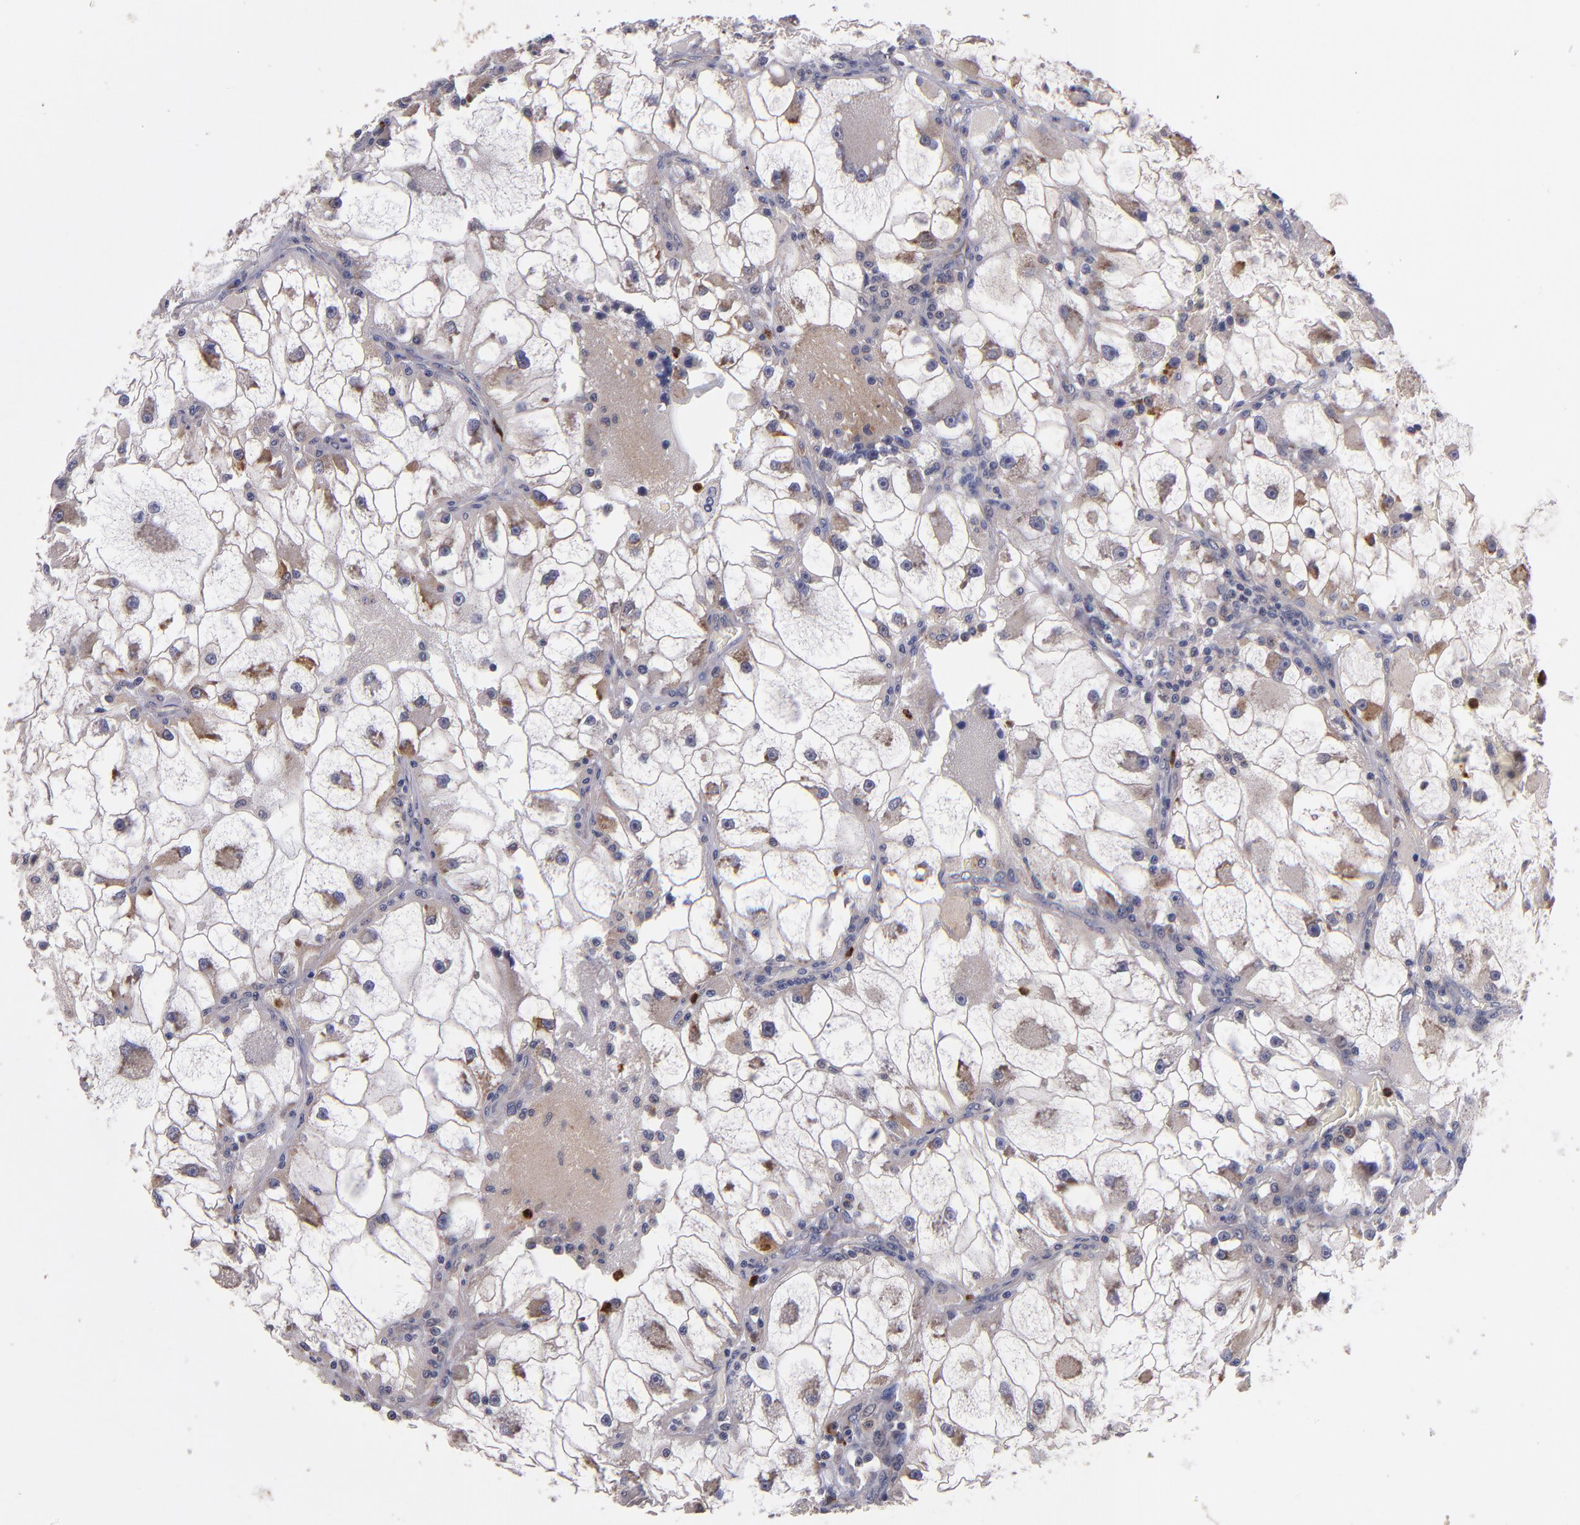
{"staining": {"intensity": "negative", "quantity": "none", "location": "none"}, "tissue": "renal cancer", "cell_type": "Tumor cells", "image_type": "cancer", "snomed": [{"axis": "morphology", "description": "Adenocarcinoma, NOS"}, {"axis": "topography", "description": "Kidney"}], "caption": "Renal adenocarcinoma was stained to show a protein in brown. There is no significant staining in tumor cells. (Brightfield microscopy of DAB (3,3'-diaminobenzidine) IHC at high magnification).", "gene": "TTLL12", "patient": {"sex": "female", "age": 73}}